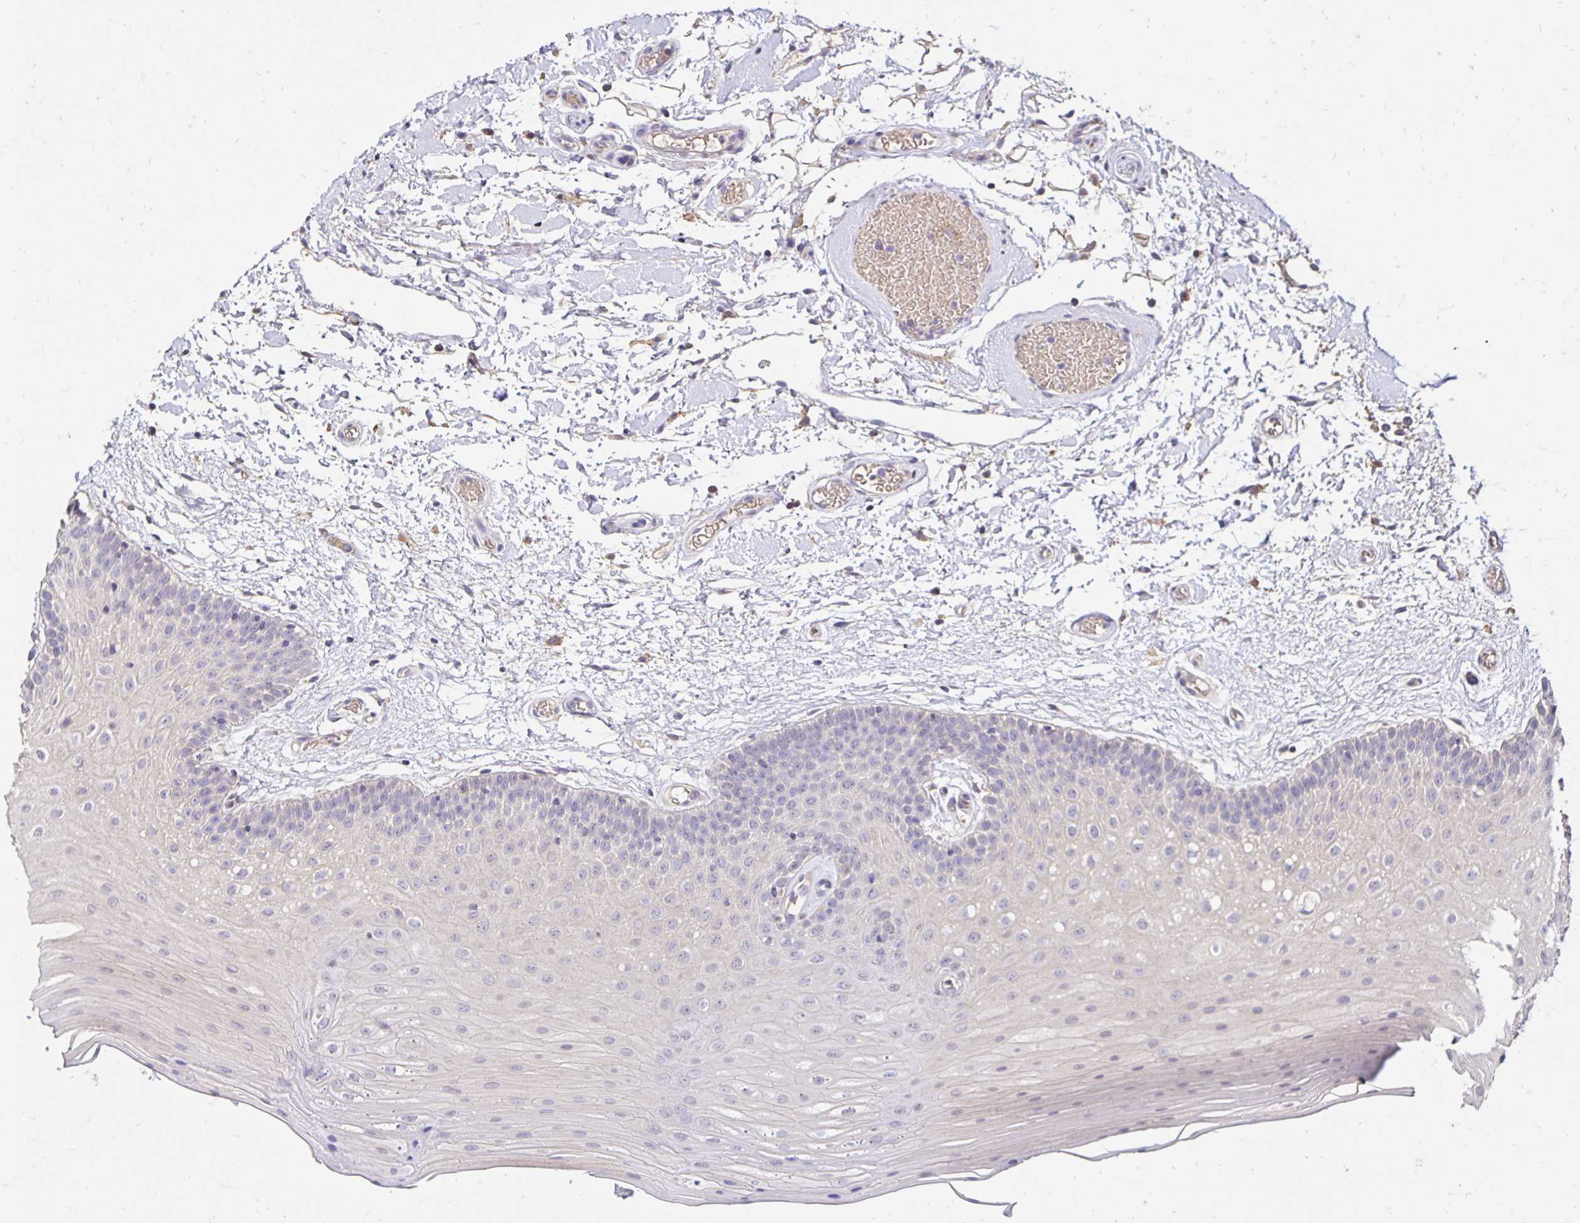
{"staining": {"intensity": "negative", "quantity": "none", "location": "none"}, "tissue": "oral mucosa", "cell_type": "Squamous epithelial cells", "image_type": "normal", "snomed": [{"axis": "morphology", "description": "Normal tissue, NOS"}, {"axis": "morphology", "description": "Squamous cell carcinoma, NOS"}, {"axis": "topography", "description": "Oral tissue"}, {"axis": "topography", "description": "Tounge, NOS"}, {"axis": "topography", "description": "Head-Neck"}], "caption": "High magnification brightfield microscopy of normal oral mucosa stained with DAB (brown) and counterstained with hematoxylin (blue): squamous epithelial cells show no significant positivity.", "gene": "PNPLA3", "patient": {"sex": "male", "age": 62}}